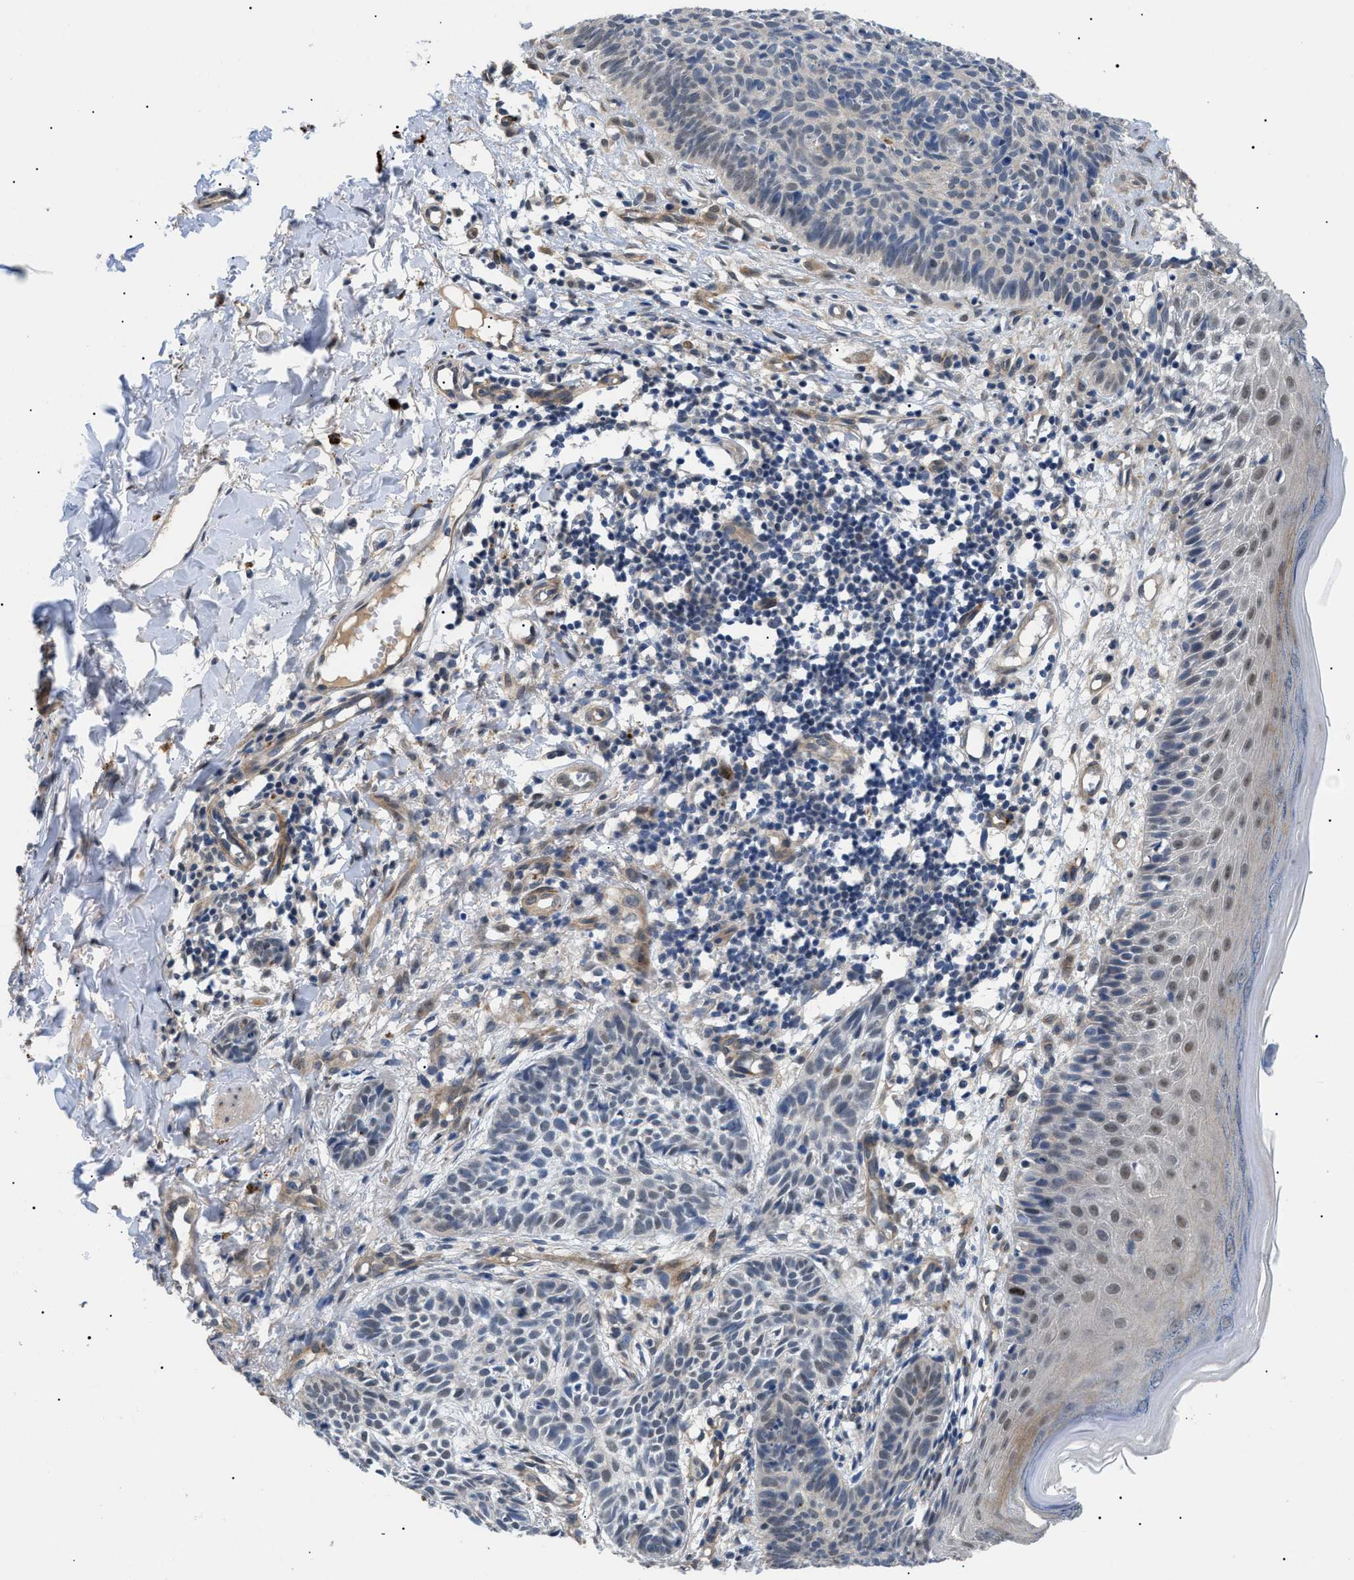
{"staining": {"intensity": "negative", "quantity": "none", "location": "none"}, "tissue": "skin cancer", "cell_type": "Tumor cells", "image_type": "cancer", "snomed": [{"axis": "morphology", "description": "Basal cell carcinoma"}, {"axis": "topography", "description": "Skin"}], "caption": "This is an immunohistochemistry (IHC) photomicrograph of skin cancer (basal cell carcinoma). There is no expression in tumor cells.", "gene": "CRCP", "patient": {"sex": "male", "age": 60}}